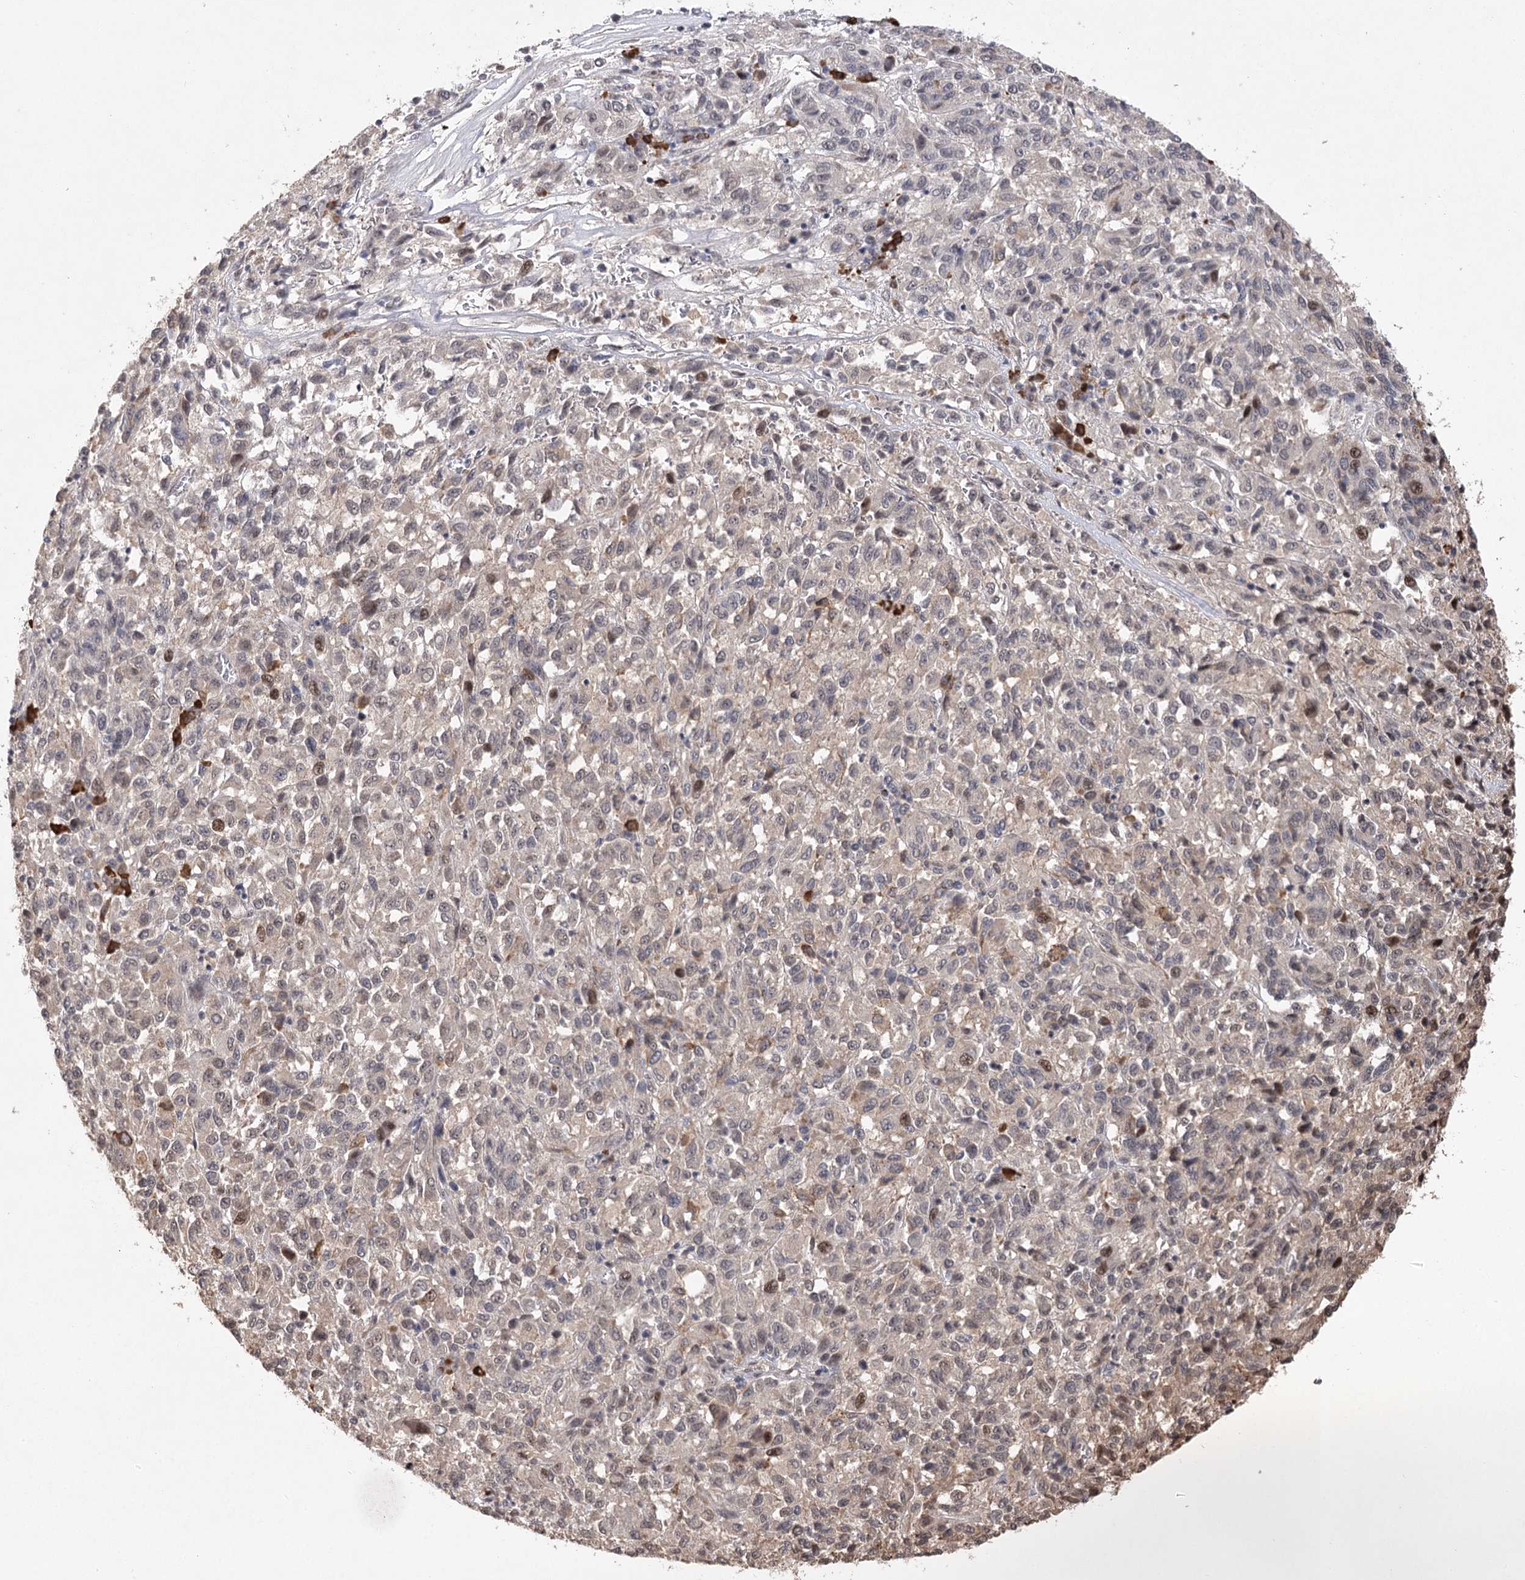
{"staining": {"intensity": "weak", "quantity": "<25%", "location": "nuclear"}, "tissue": "melanoma", "cell_type": "Tumor cells", "image_type": "cancer", "snomed": [{"axis": "morphology", "description": "Malignant melanoma, Metastatic site"}, {"axis": "topography", "description": "Lung"}], "caption": "An image of human melanoma is negative for staining in tumor cells.", "gene": "PYROXD1", "patient": {"sex": "male", "age": 64}}